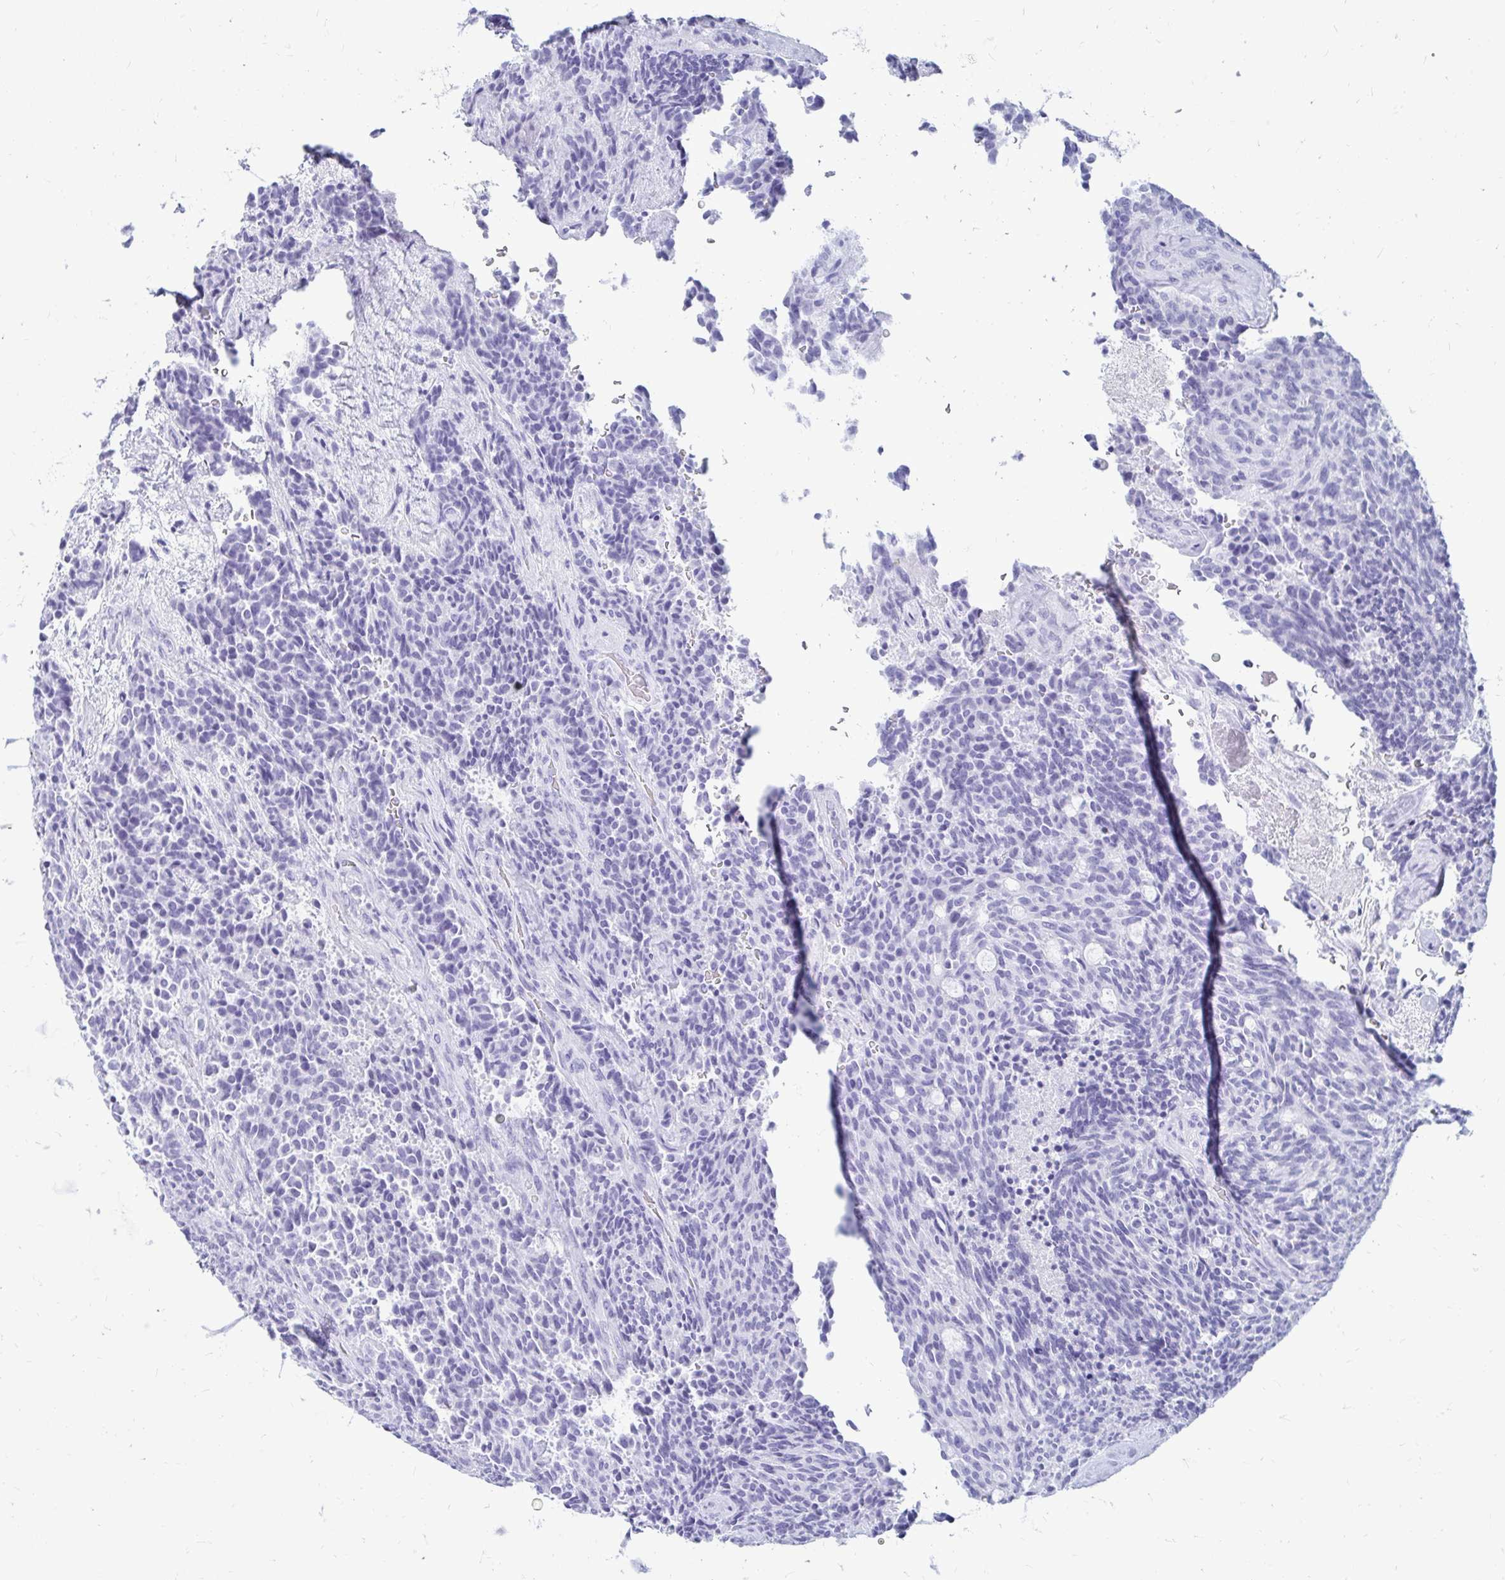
{"staining": {"intensity": "negative", "quantity": "none", "location": "none"}, "tissue": "carcinoid", "cell_type": "Tumor cells", "image_type": "cancer", "snomed": [{"axis": "morphology", "description": "Carcinoid, malignant, NOS"}, {"axis": "topography", "description": "Pancreas"}], "caption": "Protein analysis of malignant carcinoid displays no significant expression in tumor cells. Nuclei are stained in blue.", "gene": "OR10R2", "patient": {"sex": "female", "age": 54}}